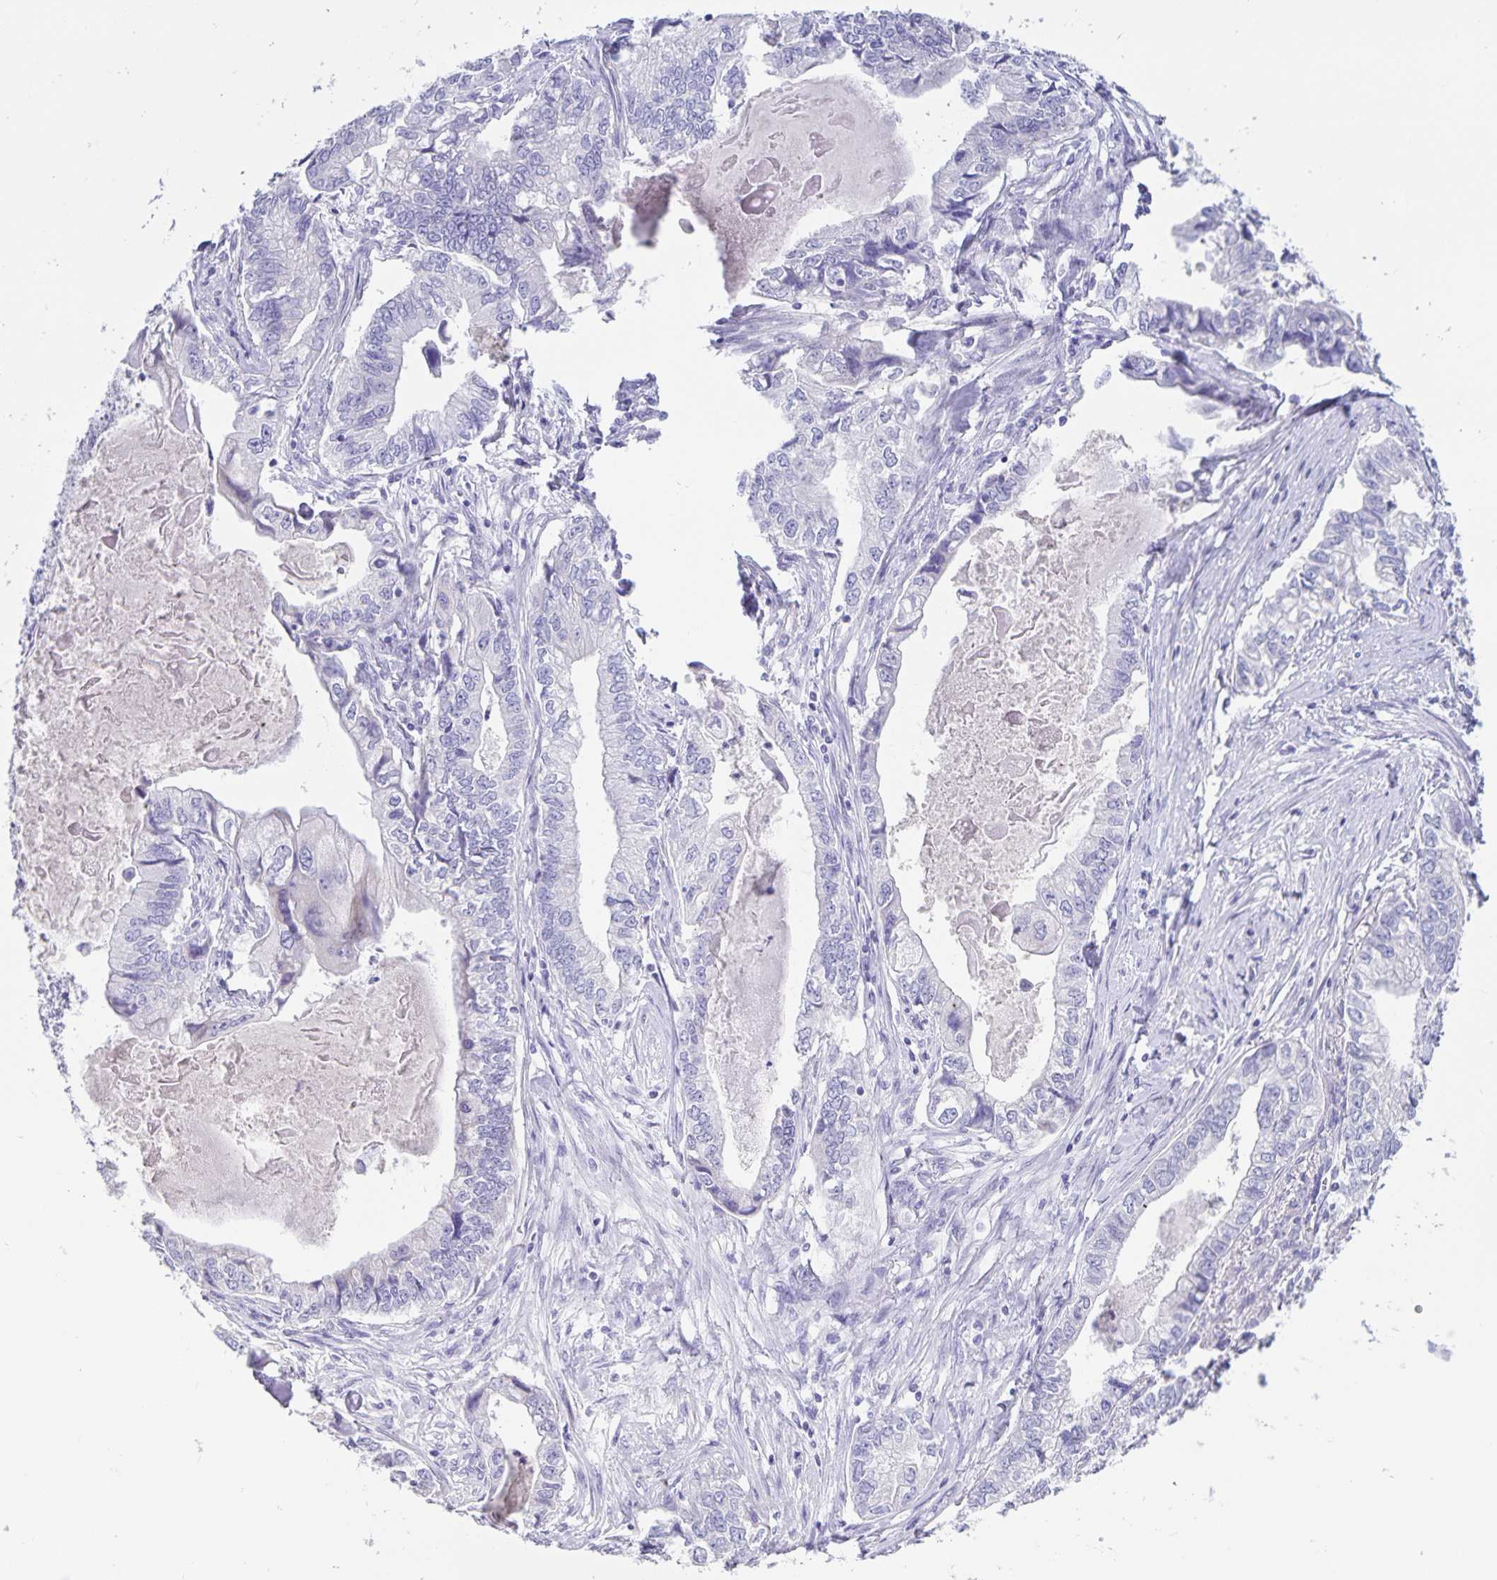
{"staining": {"intensity": "negative", "quantity": "none", "location": "none"}, "tissue": "stomach cancer", "cell_type": "Tumor cells", "image_type": "cancer", "snomed": [{"axis": "morphology", "description": "Adenocarcinoma, NOS"}, {"axis": "topography", "description": "Pancreas"}, {"axis": "topography", "description": "Stomach, upper"}], "caption": "Stomach cancer was stained to show a protein in brown. There is no significant staining in tumor cells. (DAB immunohistochemistry with hematoxylin counter stain).", "gene": "AQP4", "patient": {"sex": "male", "age": 77}}